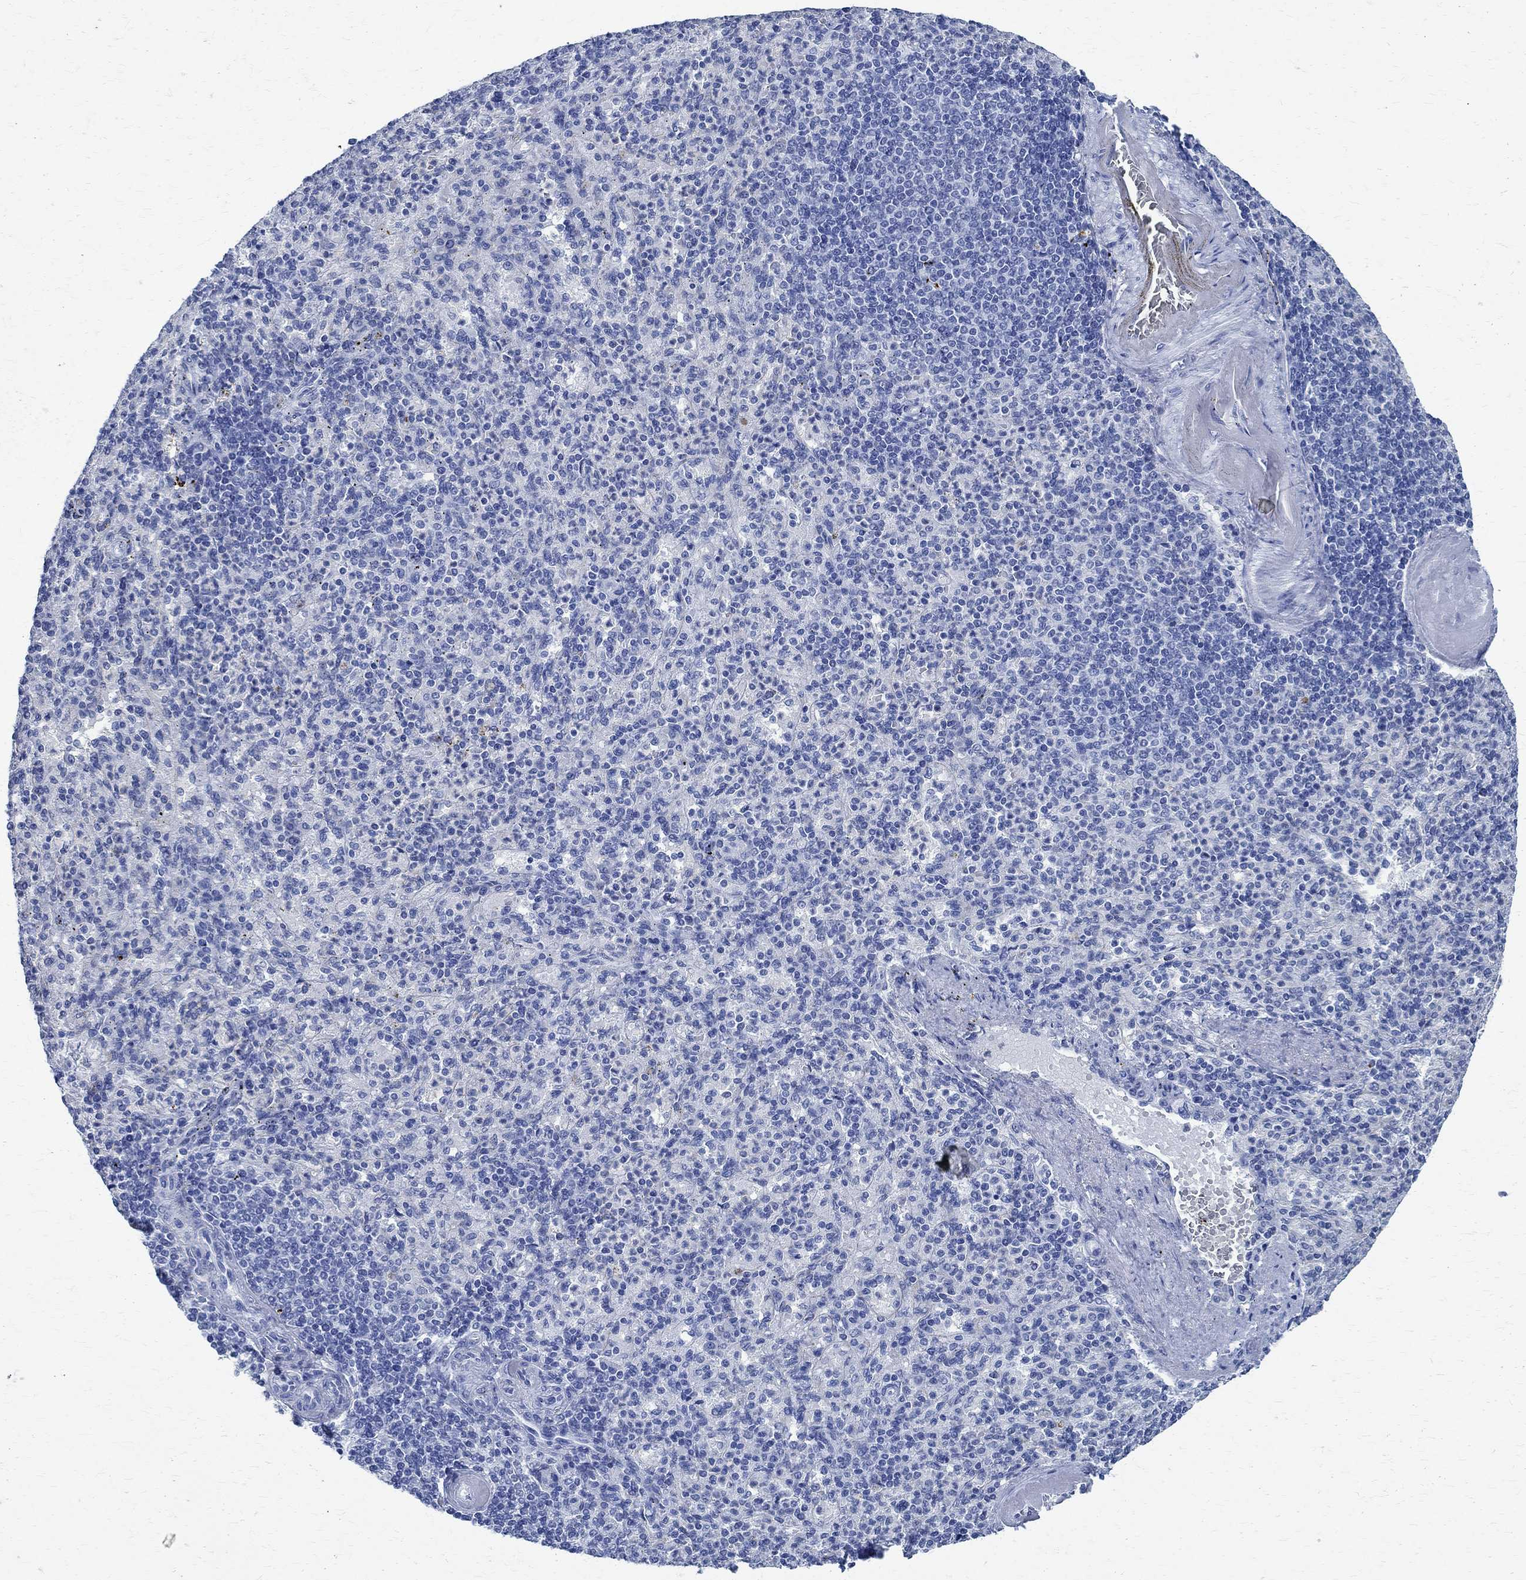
{"staining": {"intensity": "negative", "quantity": "none", "location": "none"}, "tissue": "spleen", "cell_type": "Cells in red pulp", "image_type": "normal", "snomed": [{"axis": "morphology", "description": "Normal tissue, NOS"}, {"axis": "topography", "description": "Spleen"}], "caption": "High power microscopy photomicrograph of an IHC image of normal spleen, revealing no significant staining in cells in red pulp.", "gene": "TMEM221", "patient": {"sex": "female", "age": 74}}